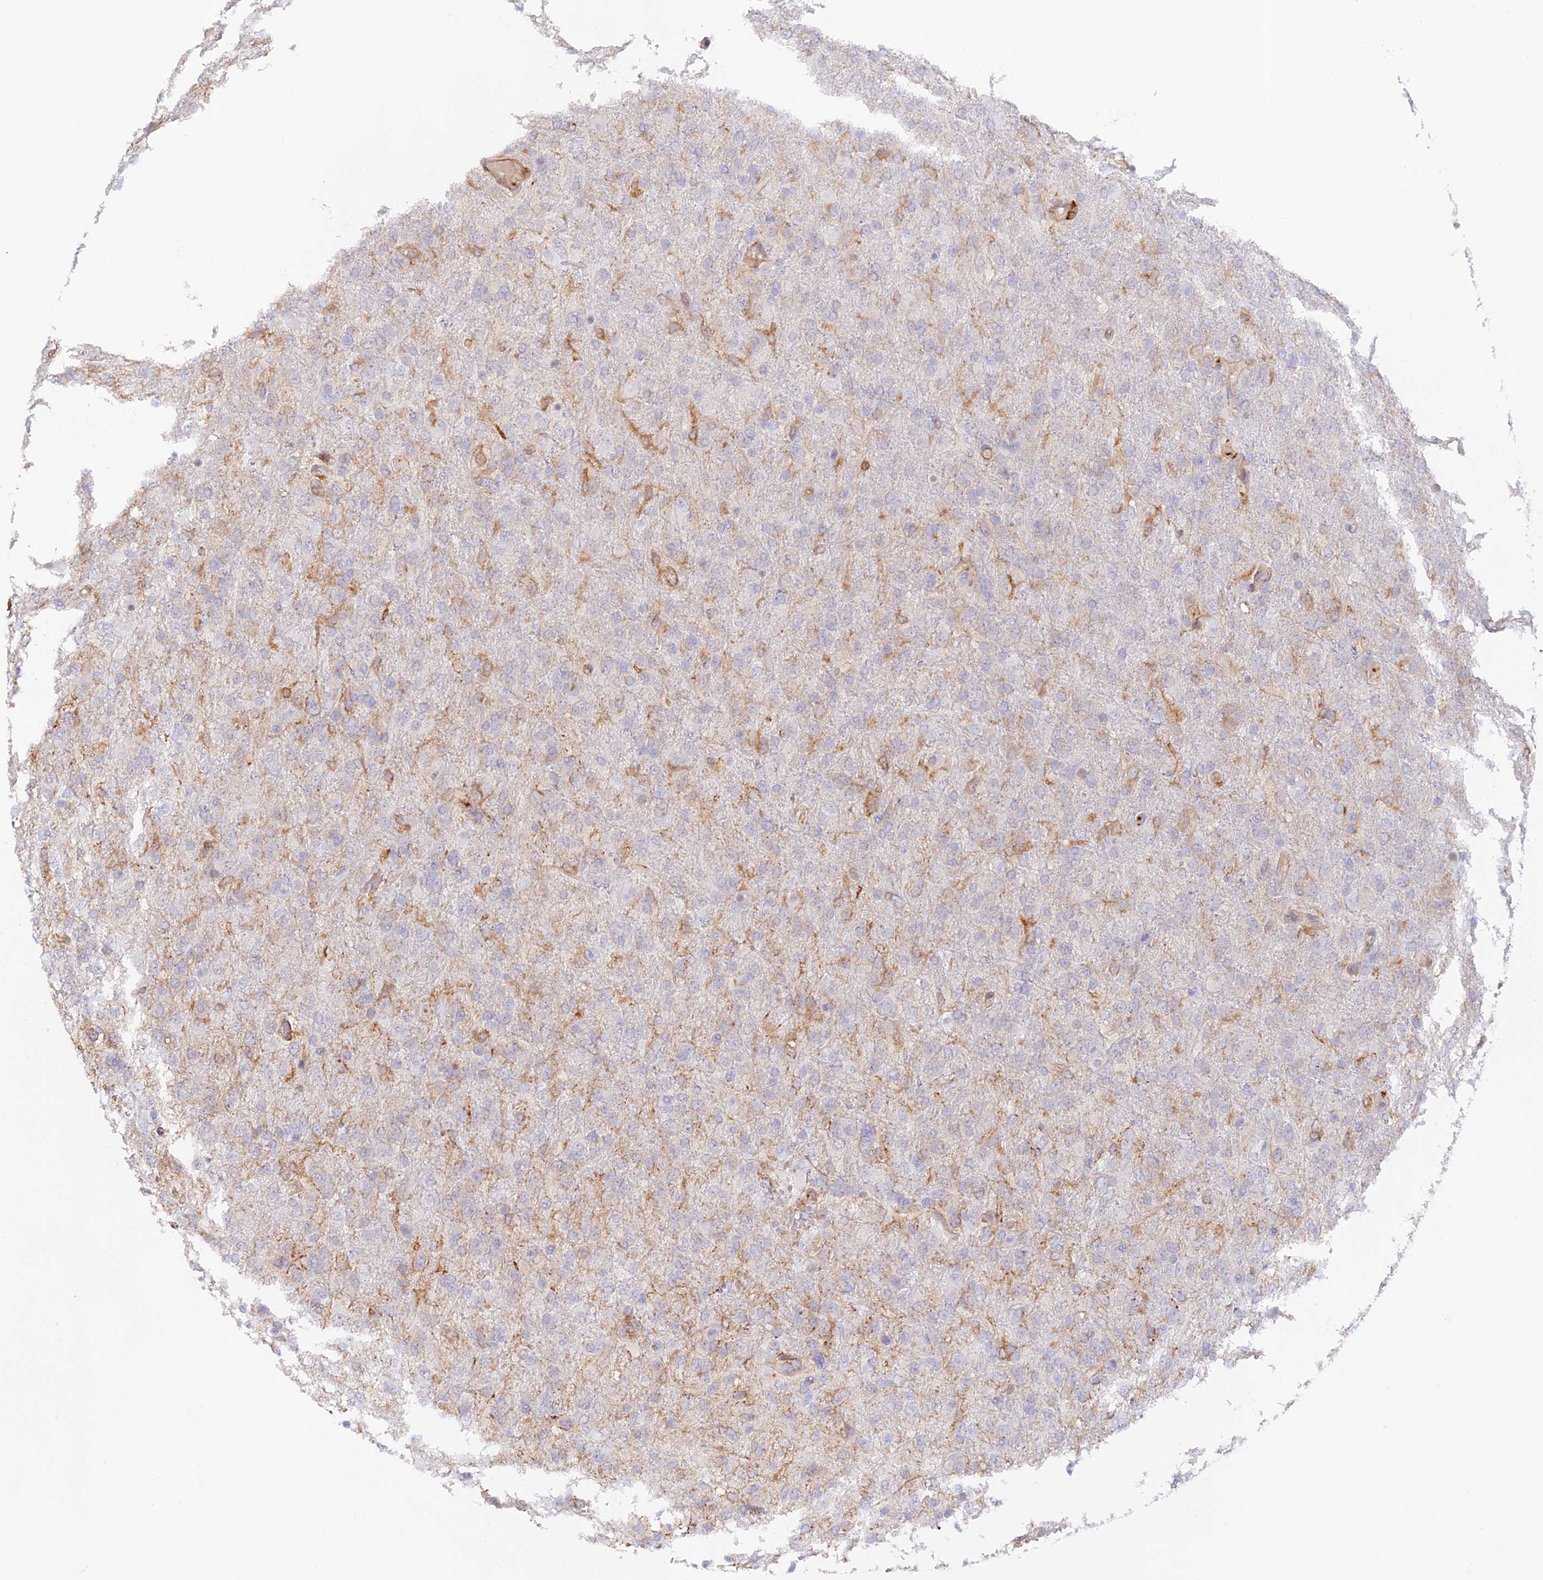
{"staining": {"intensity": "negative", "quantity": "none", "location": "none"}, "tissue": "glioma", "cell_type": "Tumor cells", "image_type": "cancer", "snomed": [{"axis": "morphology", "description": "Glioma, malignant, High grade"}, {"axis": "topography", "description": "Brain"}], "caption": "Malignant high-grade glioma was stained to show a protein in brown. There is no significant staining in tumor cells.", "gene": "DENND1C", "patient": {"sex": "female", "age": 74}}